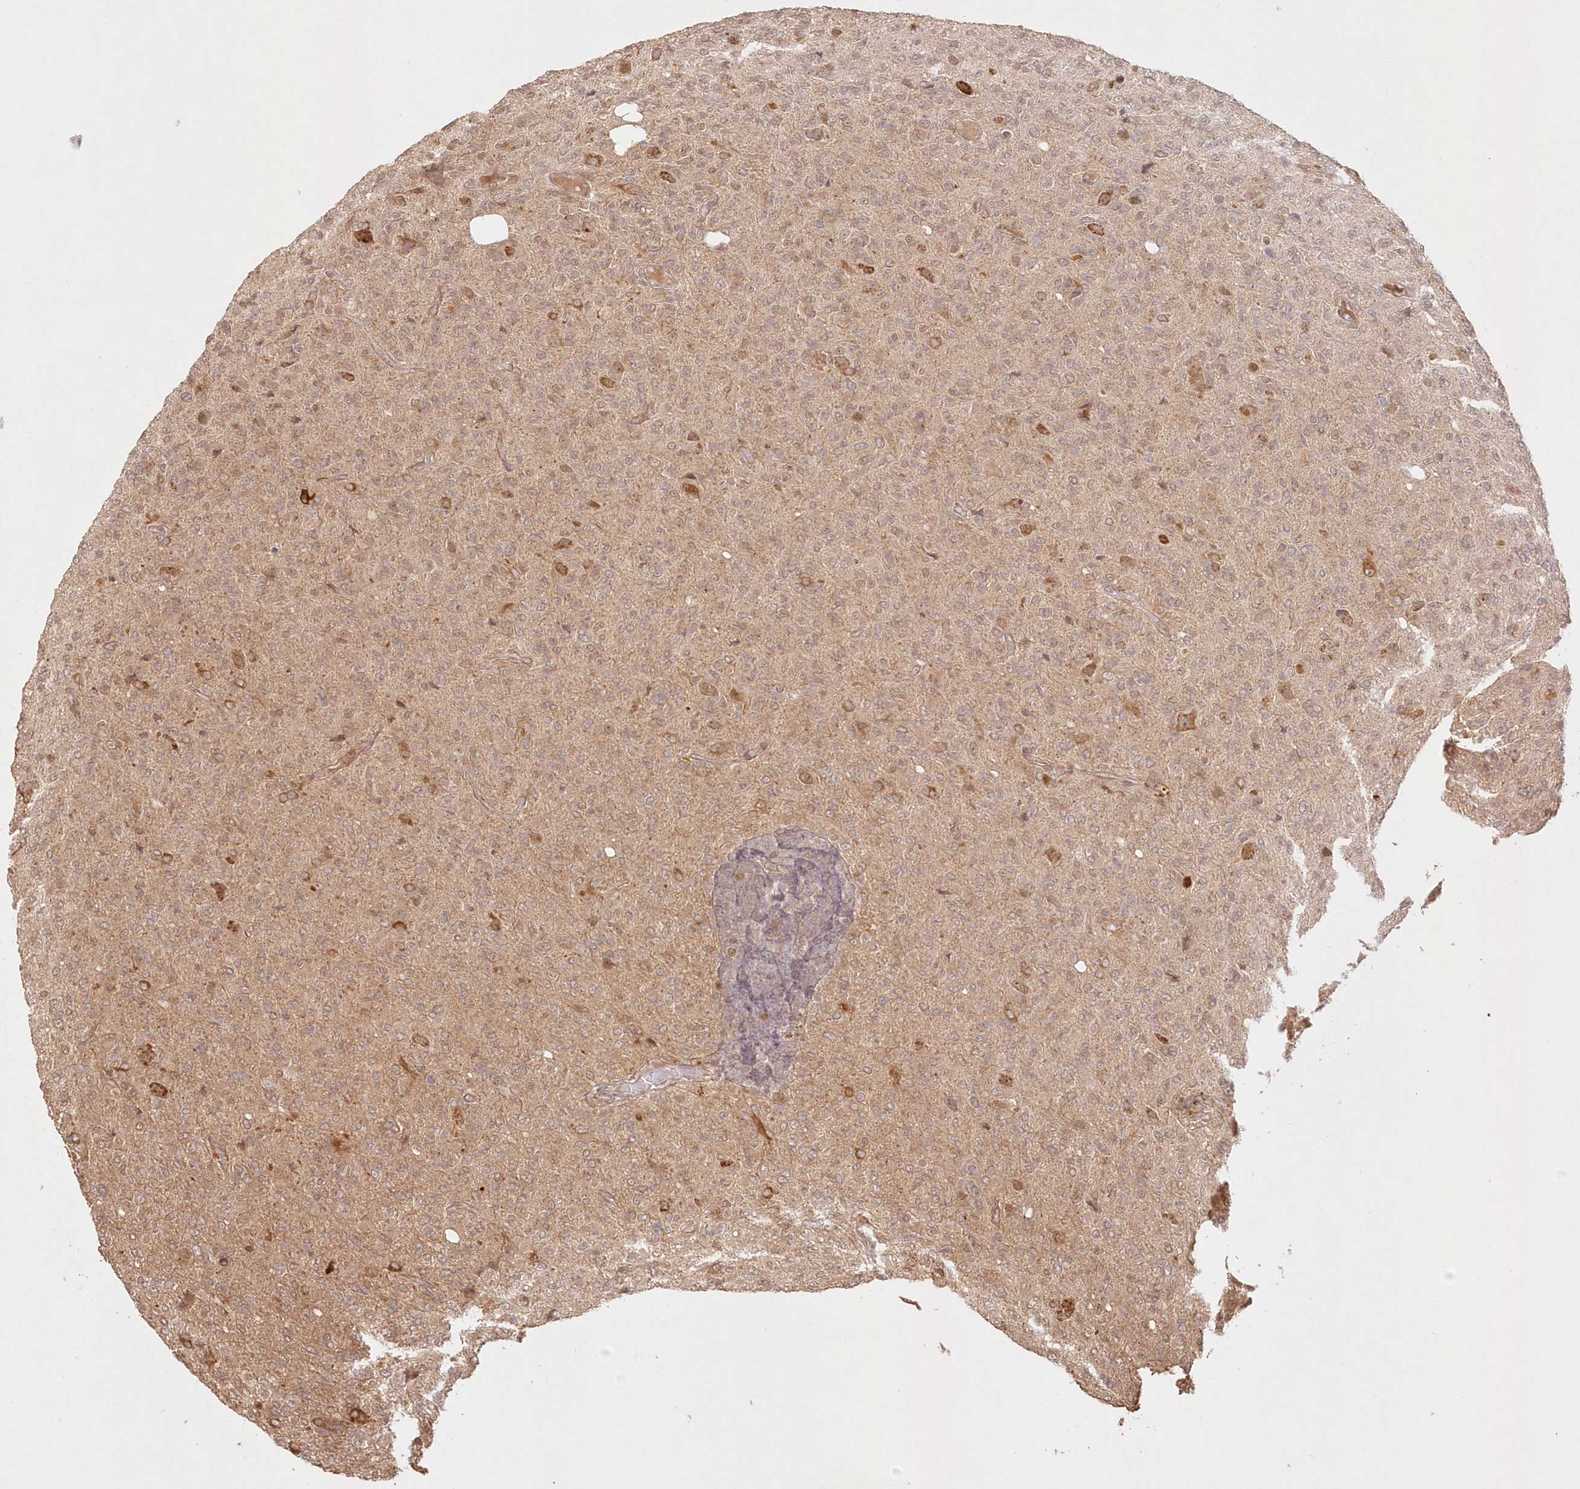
{"staining": {"intensity": "weak", "quantity": "25%-75%", "location": "cytoplasmic/membranous"}, "tissue": "glioma", "cell_type": "Tumor cells", "image_type": "cancer", "snomed": [{"axis": "morphology", "description": "Glioma, malignant, High grade"}, {"axis": "topography", "description": "Brain"}], "caption": "Tumor cells reveal low levels of weak cytoplasmic/membranous expression in approximately 25%-75% of cells in human glioma.", "gene": "KIAA0232", "patient": {"sex": "female", "age": 57}}